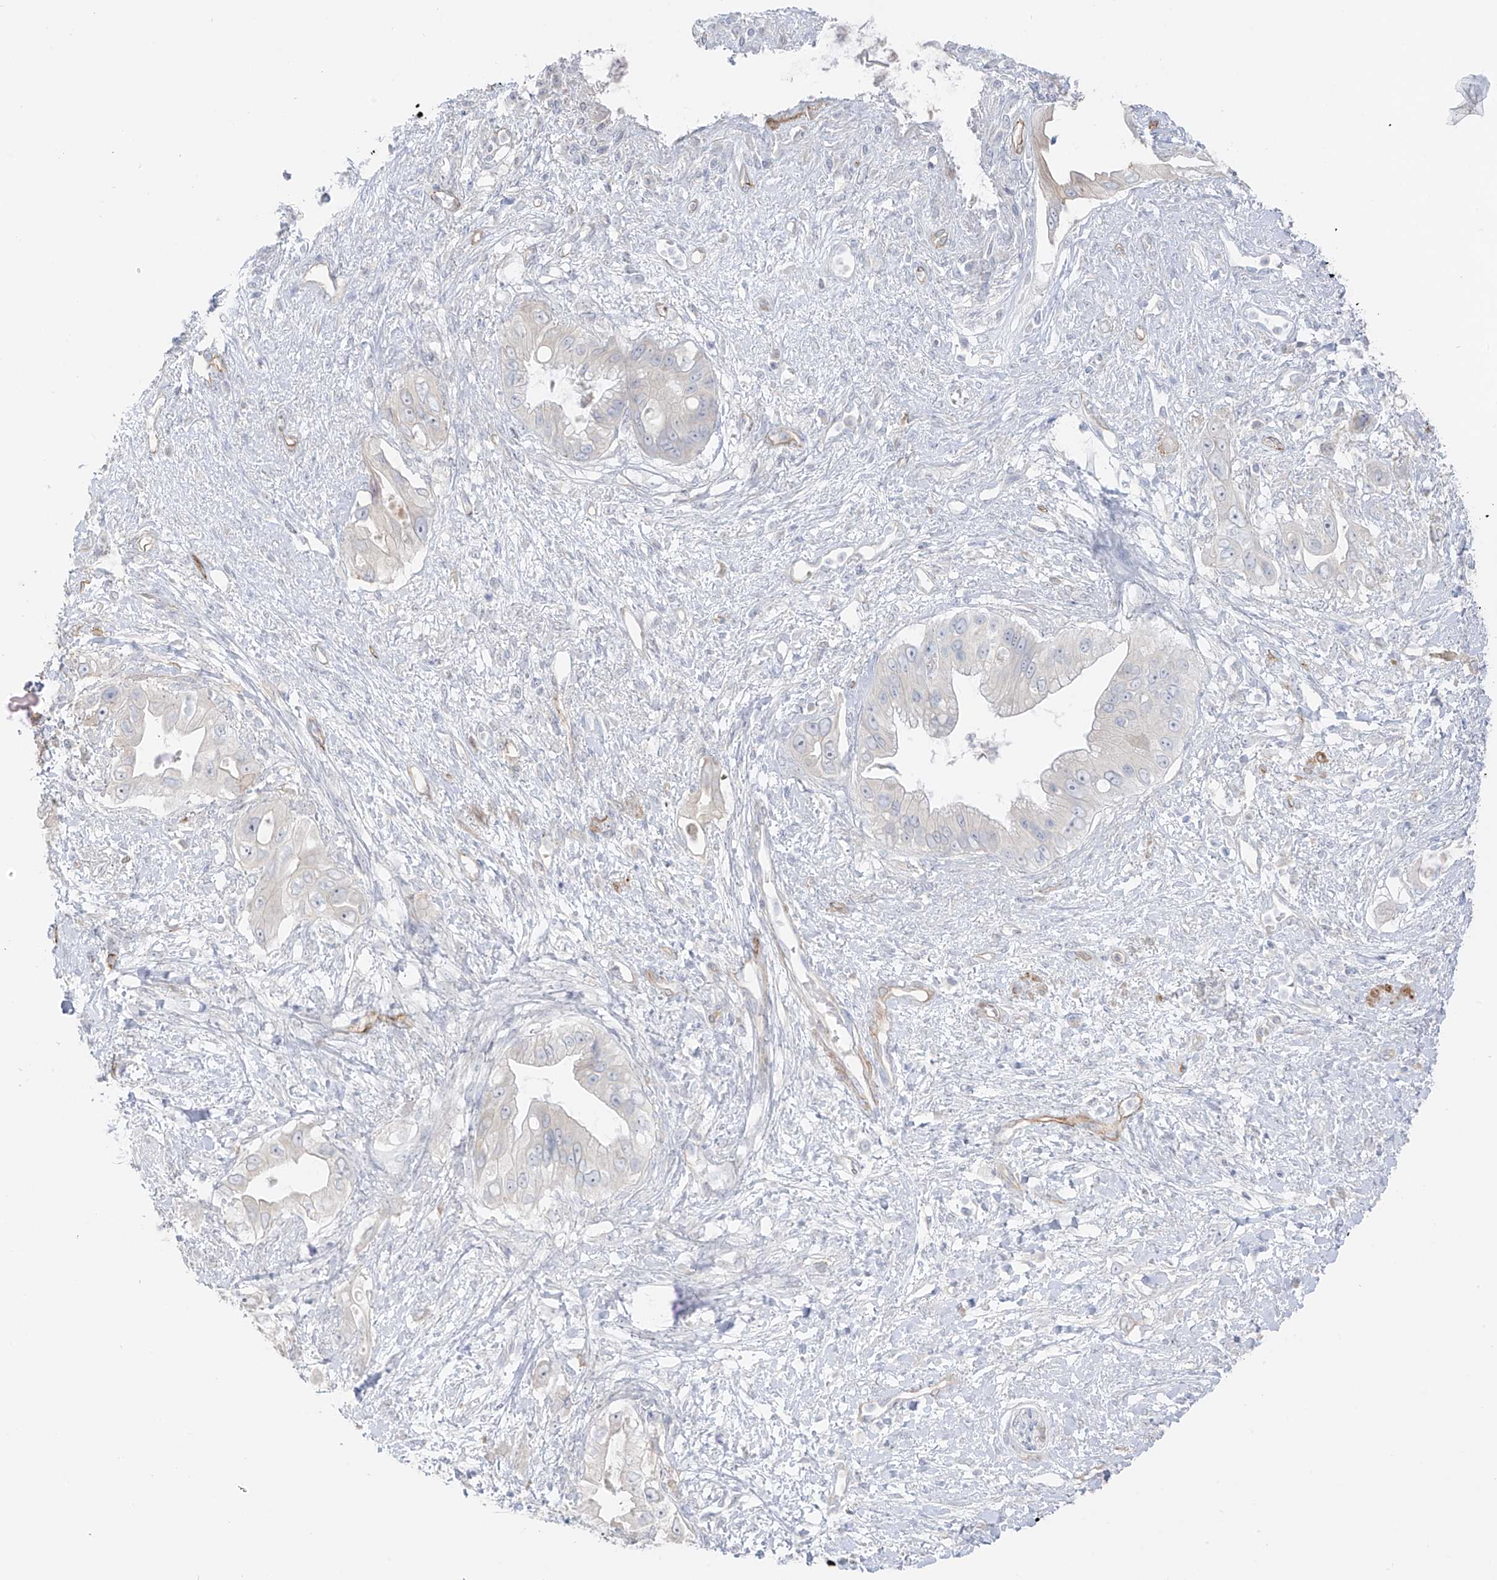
{"staining": {"intensity": "negative", "quantity": "none", "location": "none"}, "tissue": "pancreatic cancer", "cell_type": "Tumor cells", "image_type": "cancer", "snomed": [{"axis": "morphology", "description": "Inflammation, NOS"}, {"axis": "morphology", "description": "Adenocarcinoma, NOS"}, {"axis": "topography", "description": "Pancreas"}], "caption": "This micrograph is of pancreatic adenocarcinoma stained with IHC to label a protein in brown with the nuclei are counter-stained blue. There is no staining in tumor cells. (Stains: DAB (3,3'-diaminobenzidine) IHC with hematoxylin counter stain, Microscopy: brightfield microscopy at high magnification).", "gene": "C11orf87", "patient": {"sex": "female", "age": 56}}